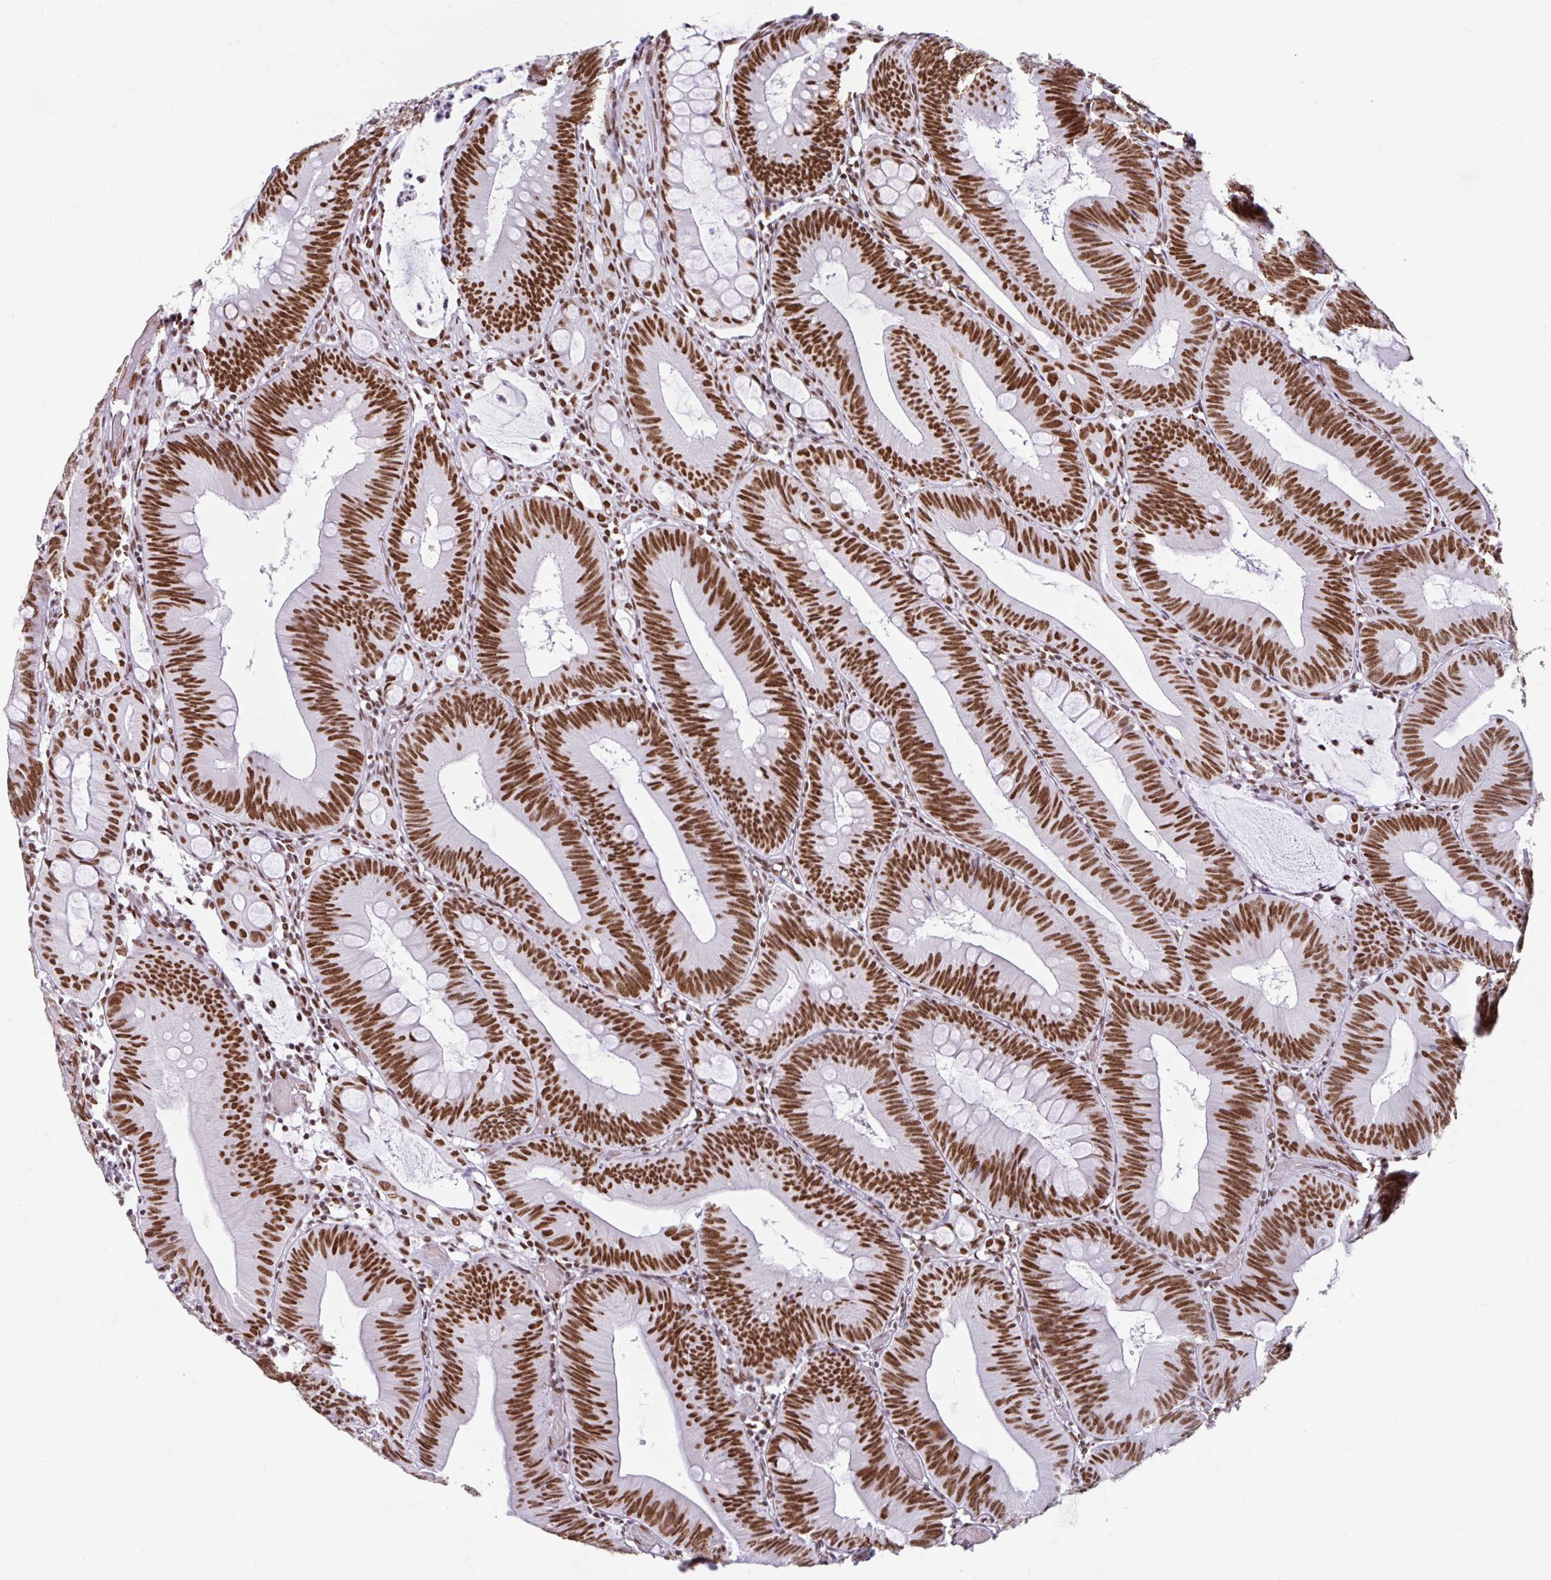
{"staining": {"intensity": "strong", "quantity": ">75%", "location": "nuclear"}, "tissue": "colorectal cancer", "cell_type": "Tumor cells", "image_type": "cancer", "snomed": [{"axis": "morphology", "description": "Adenocarcinoma, NOS"}, {"axis": "topography", "description": "Colon"}], "caption": "Approximately >75% of tumor cells in human colorectal adenocarcinoma demonstrate strong nuclear protein expression as visualized by brown immunohistochemical staining.", "gene": "KHDRBS1", "patient": {"sex": "male", "age": 84}}